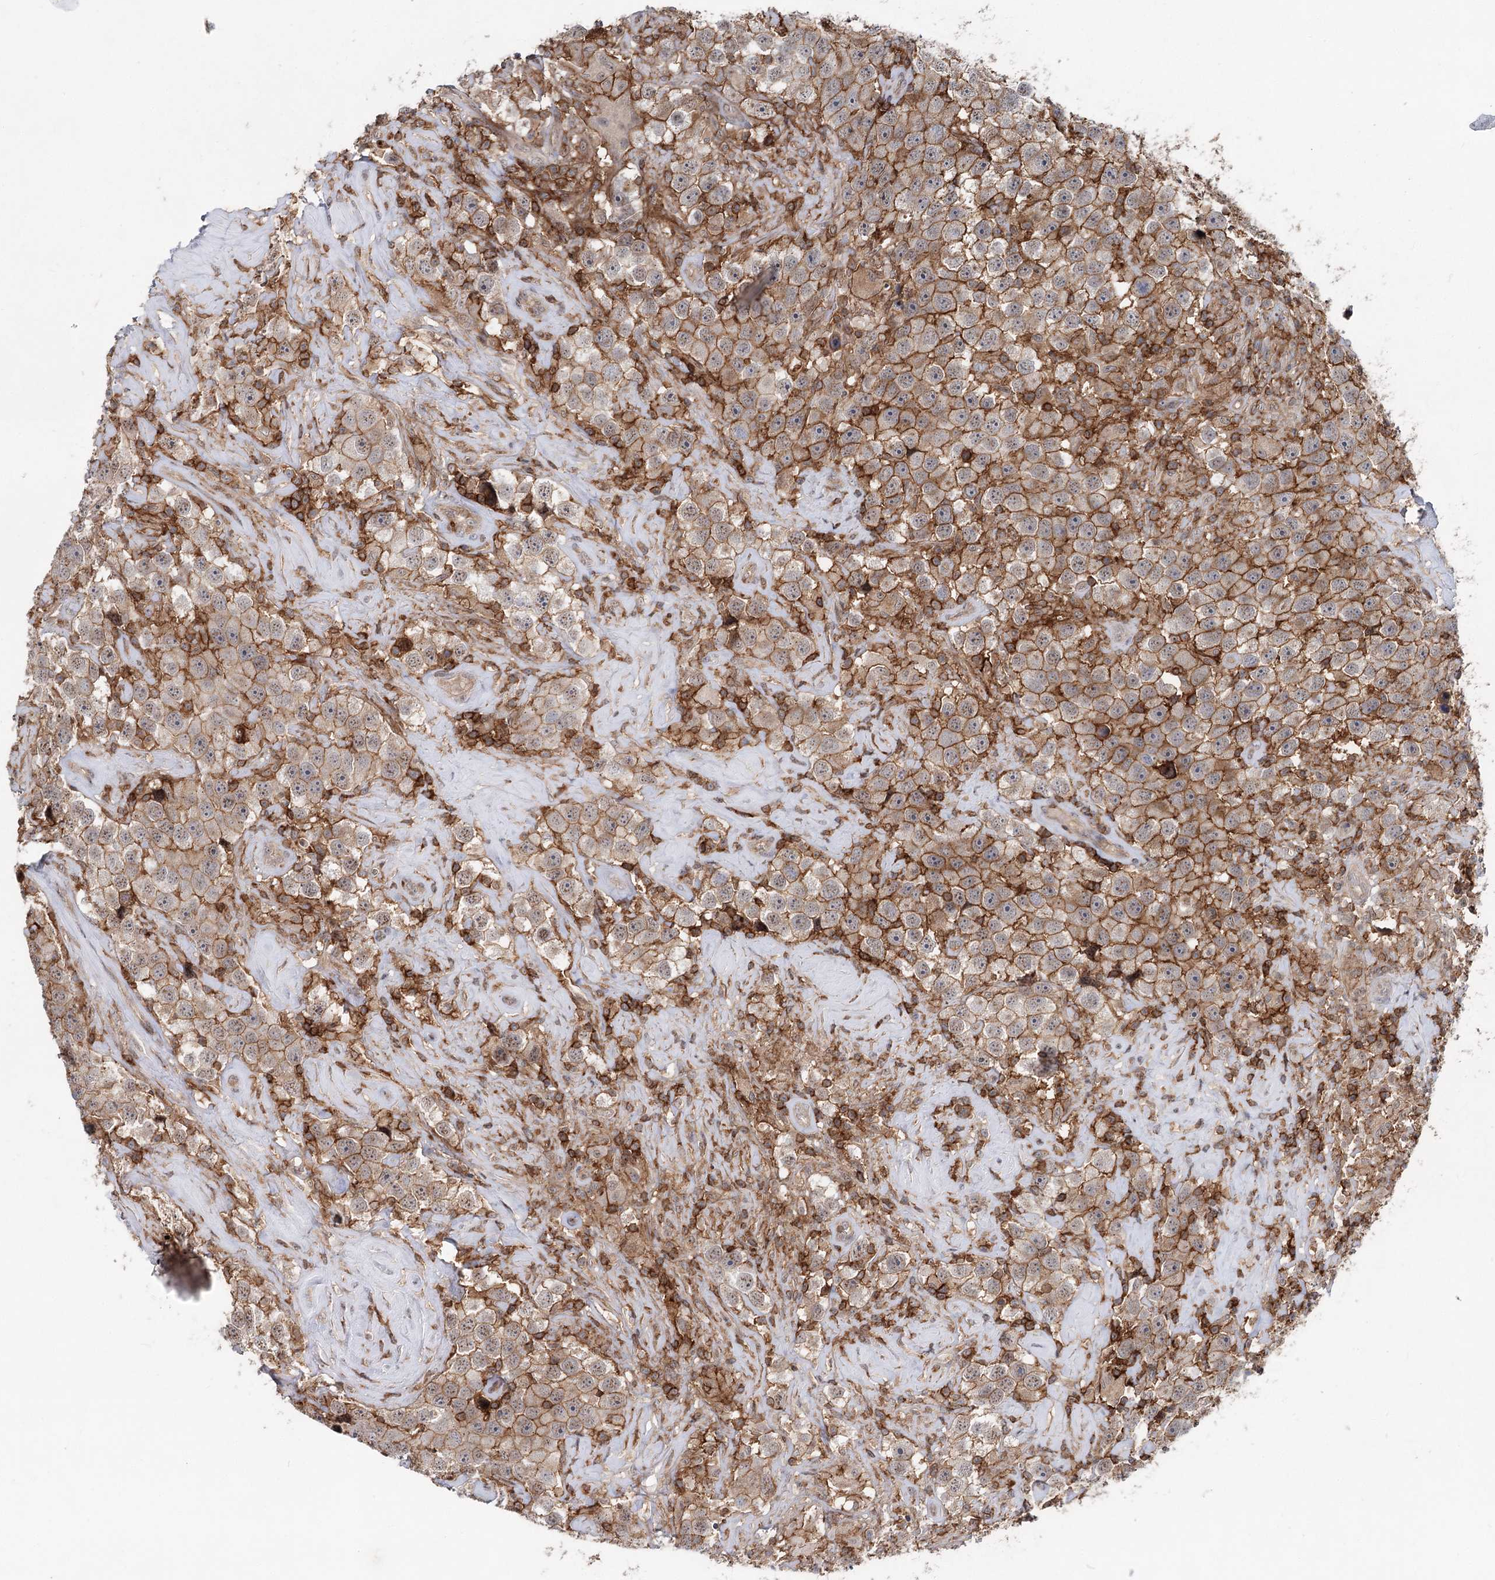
{"staining": {"intensity": "moderate", "quantity": ">75%", "location": "cytoplasmic/membranous"}, "tissue": "testis cancer", "cell_type": "Tumor cells", "image_type": "cancer", "snomed": [{"axis": "morphology", "description": "Seminoma, NOS"}, {"axis": "topography", "description": "Testis"}], "caption": "An image of testis cancer stained for a protein demonstrates moderate cytoplasmic/membranous brown staining in tumor cells.", "gene": "CDC42SE2", "patient": {"sex": "male", "age": 49}}